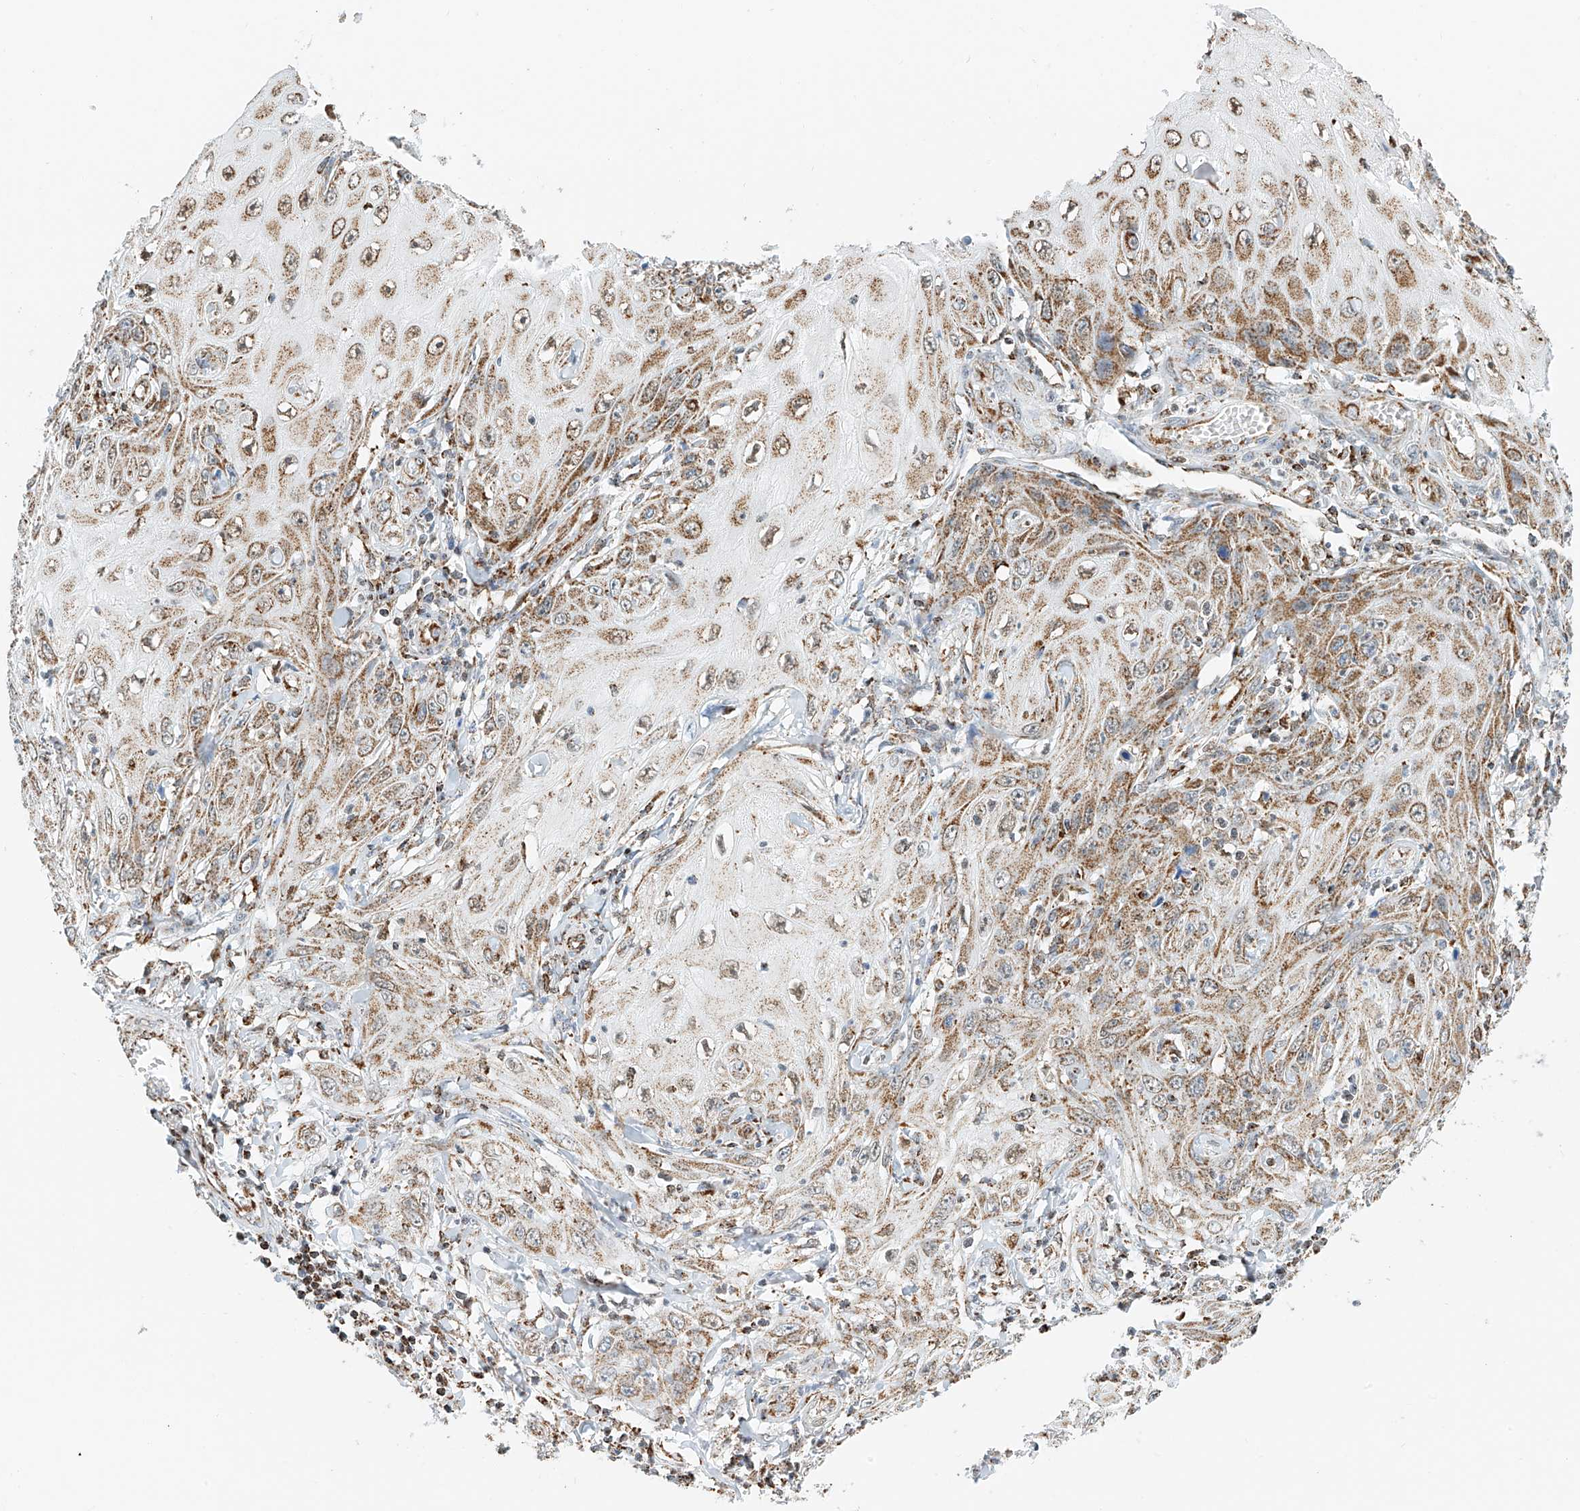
{"staining": {"intensity": "moderate", "quantity": ">75%", "location": "cytoplasmic/membranous"}, "tissue": "skin cancer", "cell_type": "Tumor cells", "image_type": "cancer", "snomed": [{"axis": "morphology", "description": "Squamous cell carcinoma, NOS"}, {"axis": "topography", "description": "Skin"}], "caption": "This is an image of immunohistochemistry staining of skin cancer (squamous cell carcinoma), which shows moderate staining in the cytoplasmic/membranous of tumor cells.", "gene": "PPA2", "patient": {"sex": "female", "age": 73}}